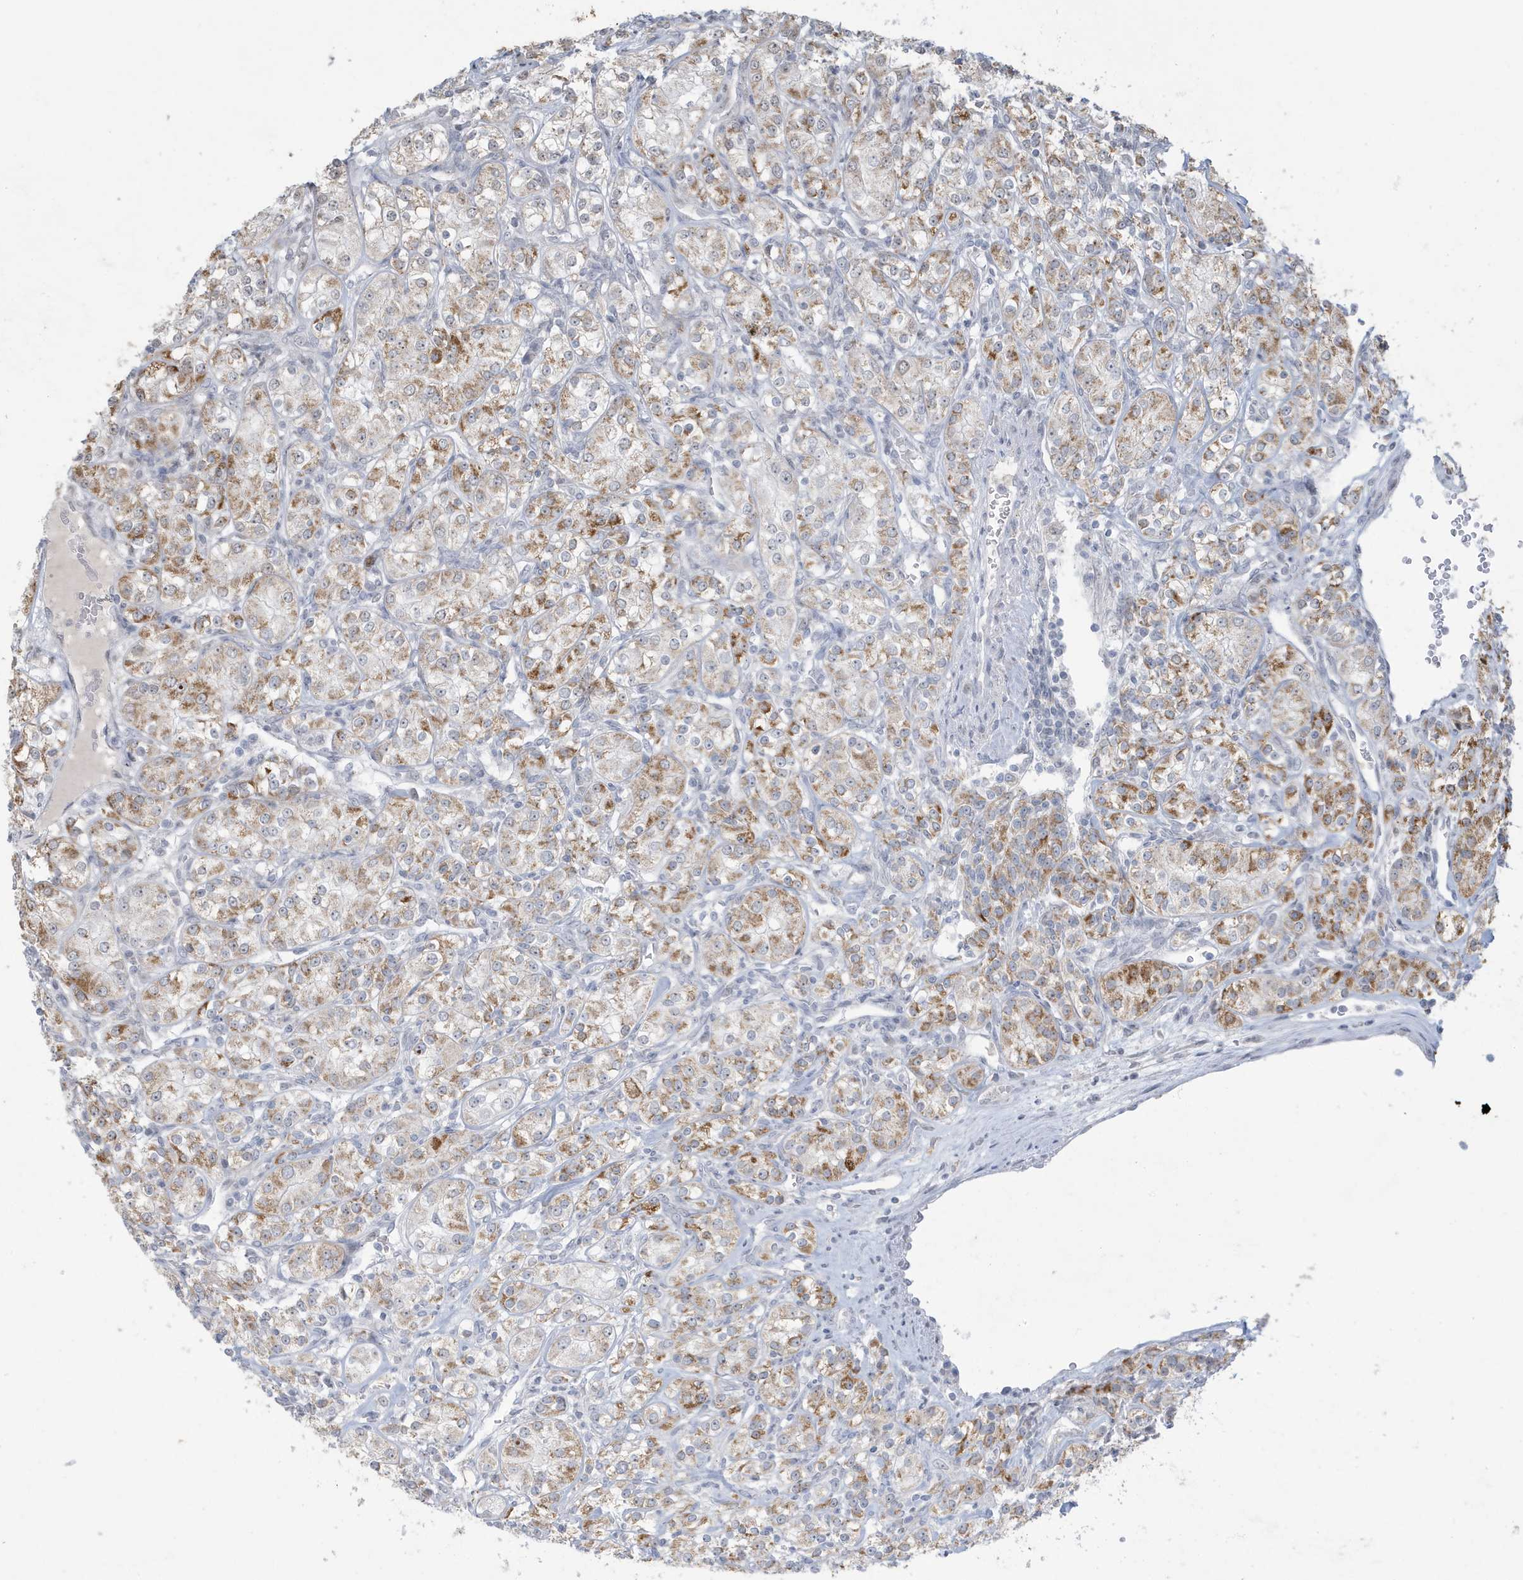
{"staining": {"intensity": "moderate", "quantity": "25%-75%", "location": "cytoplasmic/membranous"}, "tissue": "renal cancer", "cell_type": "Tumor cells", "image_type": "cancer", "snomed": [{"axis": "morphology", "description": "Adenocarcinoma, NOS"}, {"axis": "topography", "description": "Kidney"}], "caption": "A medium amount of moderate cytoplasmic/membranous positivity is seen in about 25%-75% of tumor cells in renal cancer (adenocarcinoma) tissue.", "gene": "FNDC1", "patient": {"sex": "male", "age": 77}}